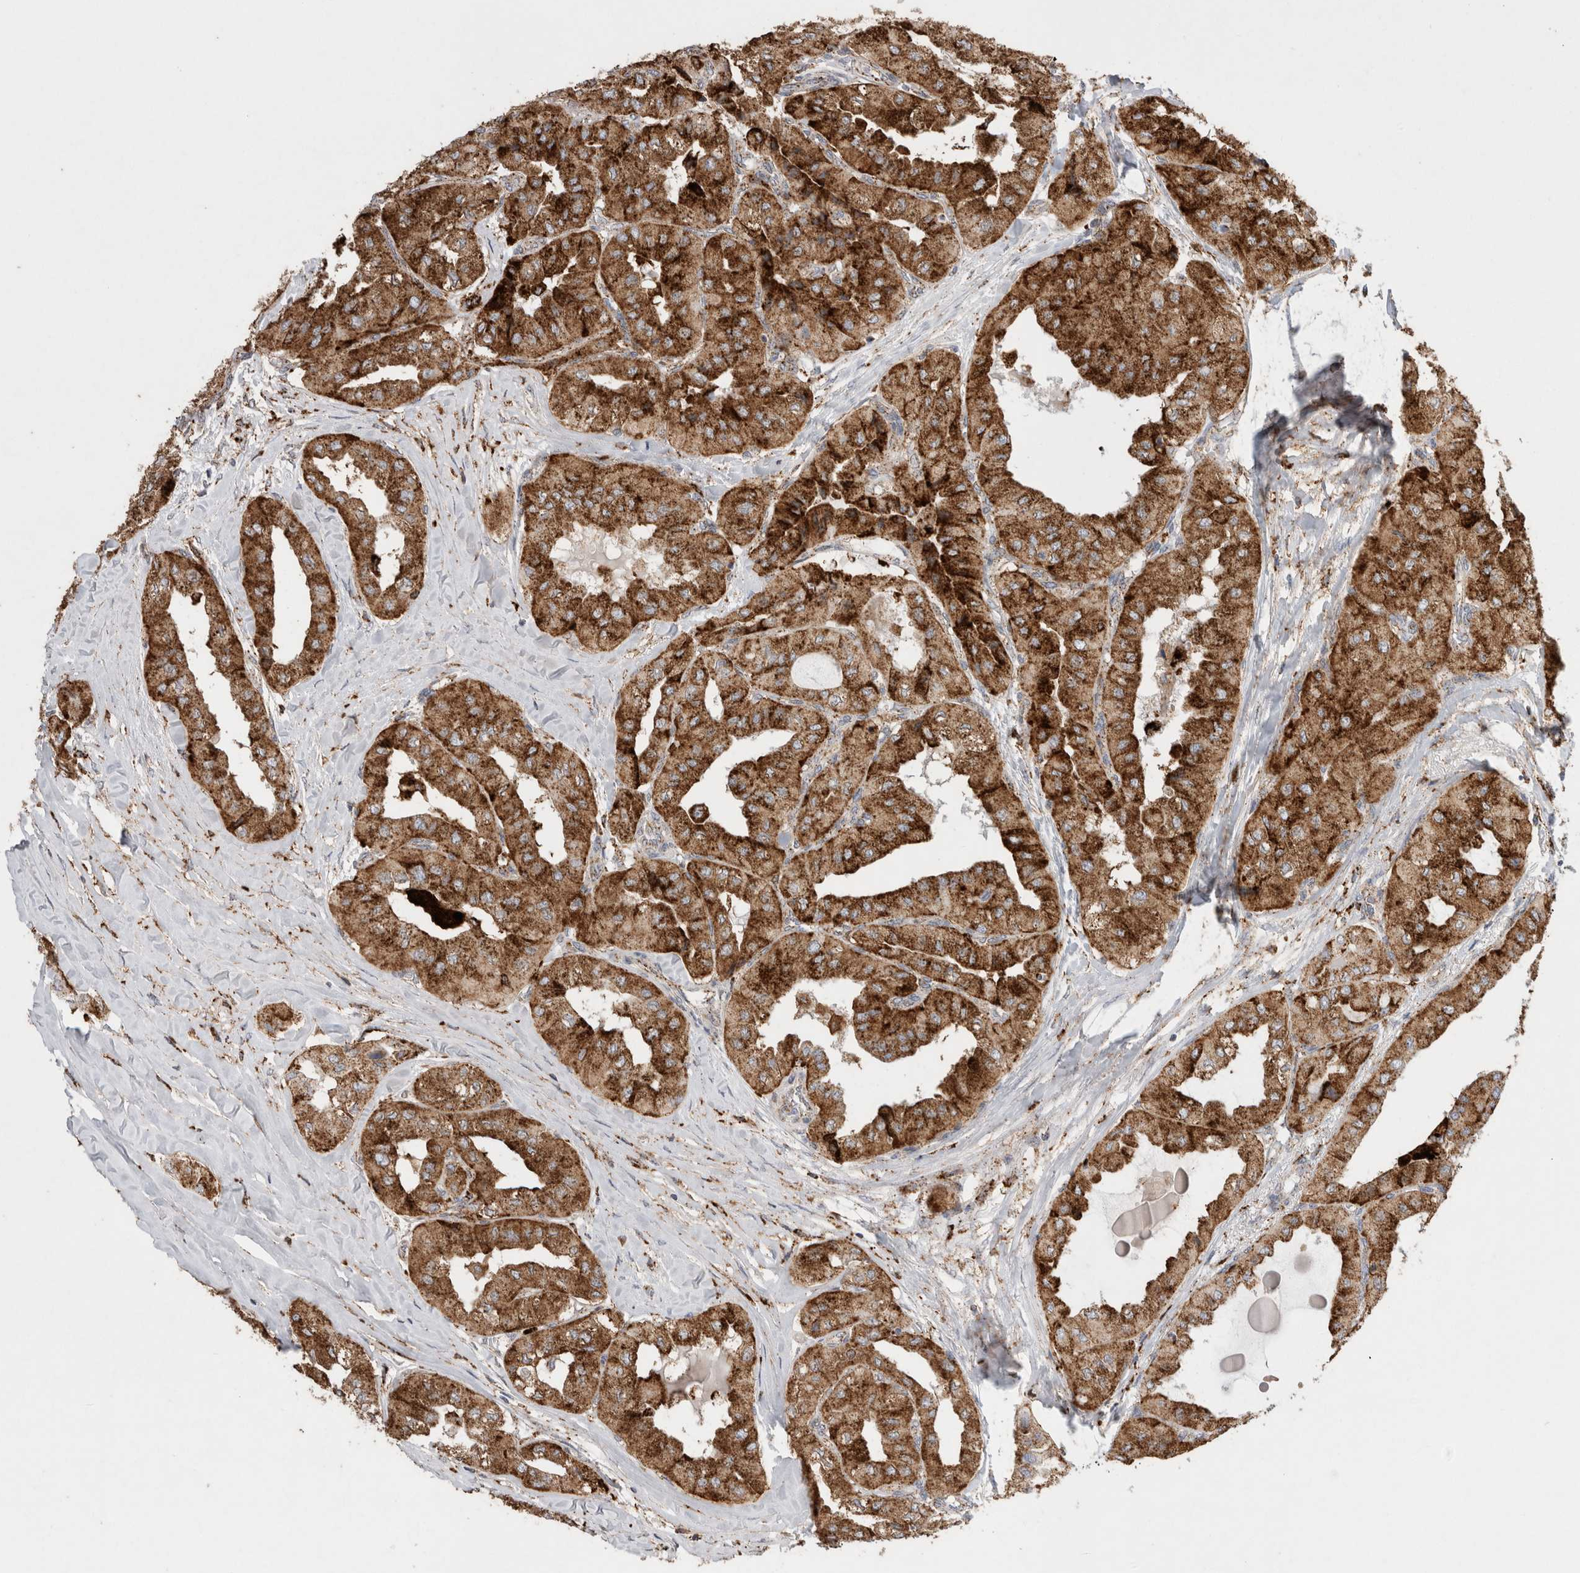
{"staining": {"intensity": "strong", "quantity": ">75%", "location": "cytoplasmic/membranous"}, "tissue": "thyroid cancer", "cell_type": "Tumor cells", "image_type": "cancer", "snomed": [{"axis": "morphology", "description": "Papillary adenocarcinoma, NOS"}, {"axis": "topography", "description": "Thyroid gland"}], "caption": "Thyroid cancer stained with DAB immunohistochemistry exhibits high levels of strong cytoplasmic/membranous positivity in approximately >75% of tumor cells. The staining is performed using DAB brown chromogen to label protein expression. The nuclei are counter-stained blue using hematoxylin.", "gene": "CTSA", "patient": {"sex": "female", "age": 59}}